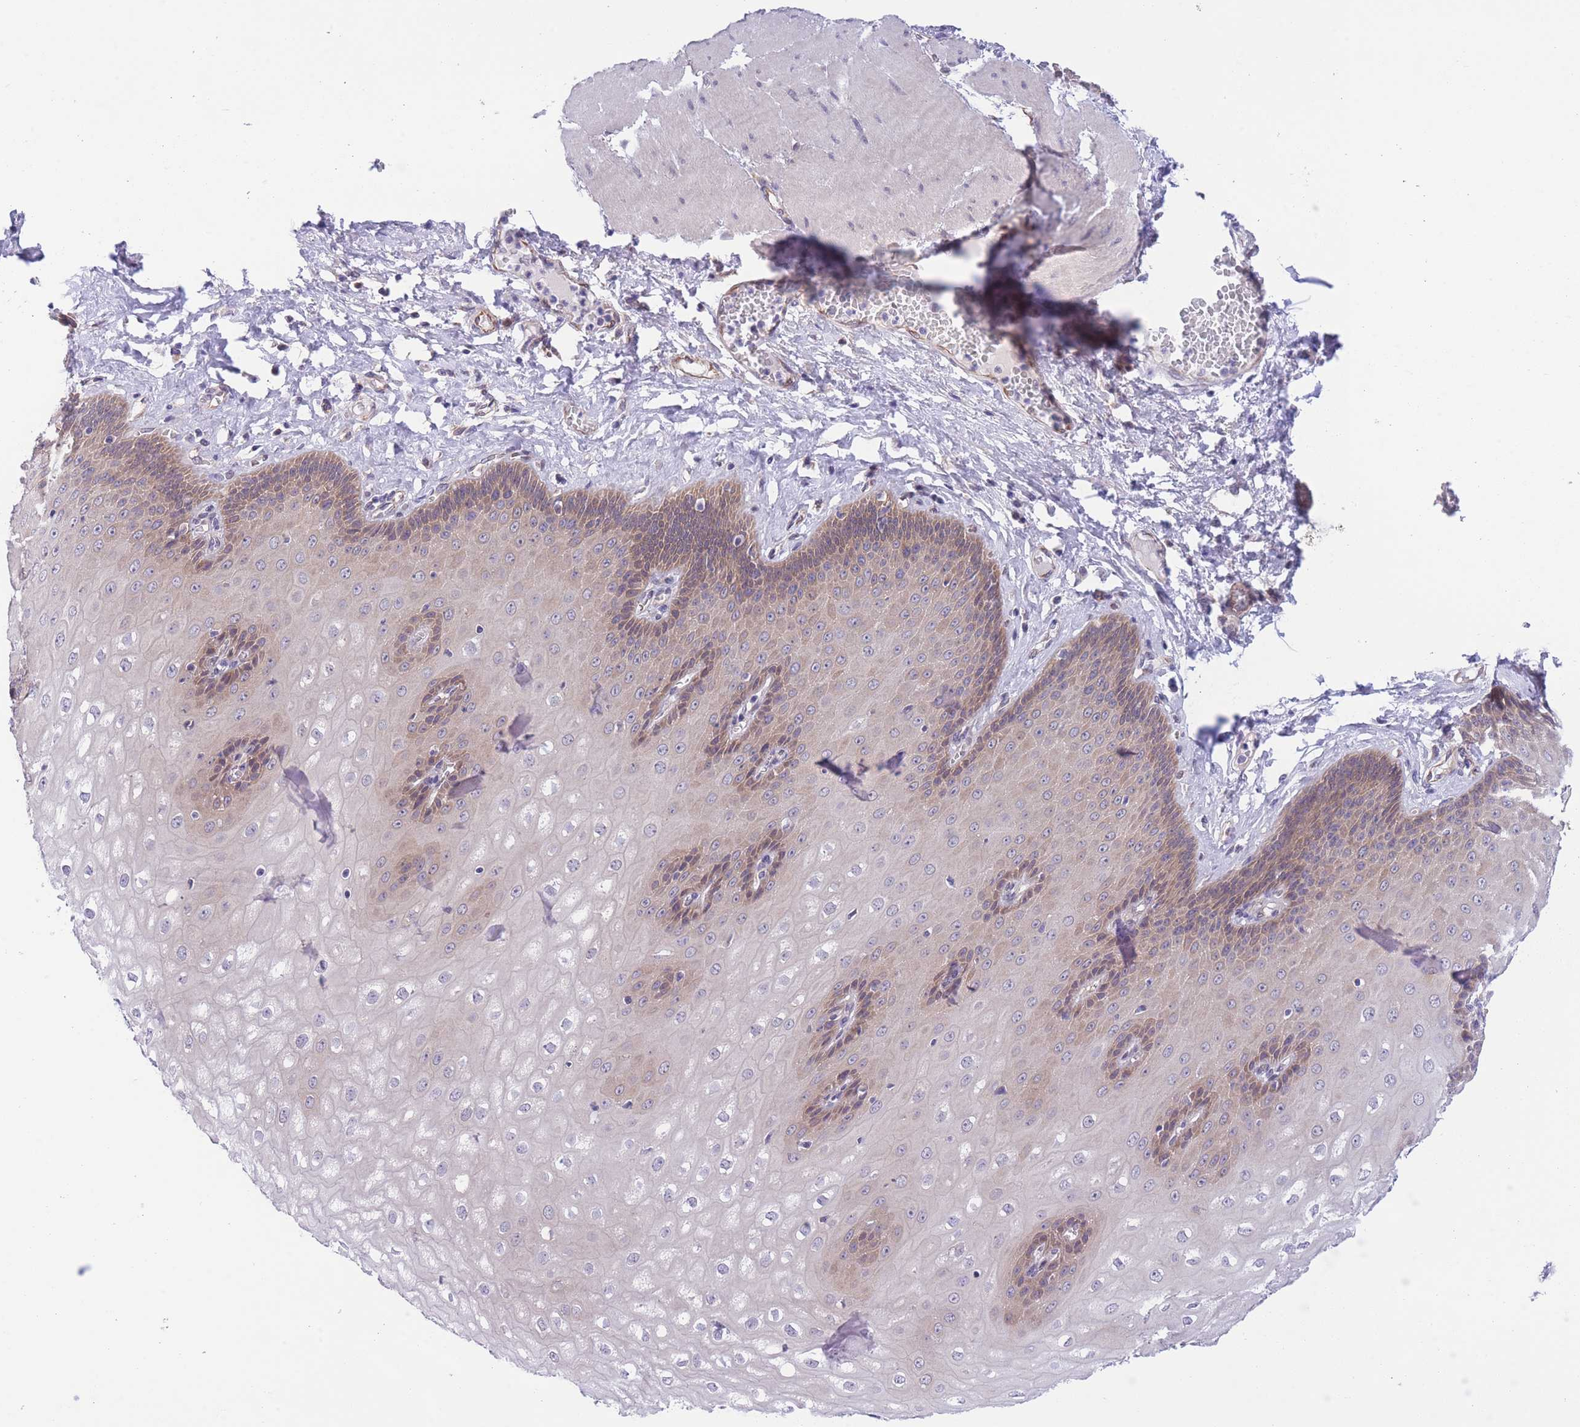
{"staining": {"intensity": "moderate", "quantity": "<25%", "location": "cytoplasmic/membranous"}, "tissue": "esophagus", "cell_type": "Squamous epithelial cells", "image_type": "normal", "snomed": [{"axis": "morphology", "description": "Normal tissue, NOS"}, {"axis": "topography", "description": "Esophagus"}], "caption": "Immunohistochemical staining of benign human esophagus demonstrates moderate cytoplasmic/membranous protein expression in approximately <25% of squamous epithelial cells.", "gene": "WWOX", "patient": {"sex": "male", "age": 60}}